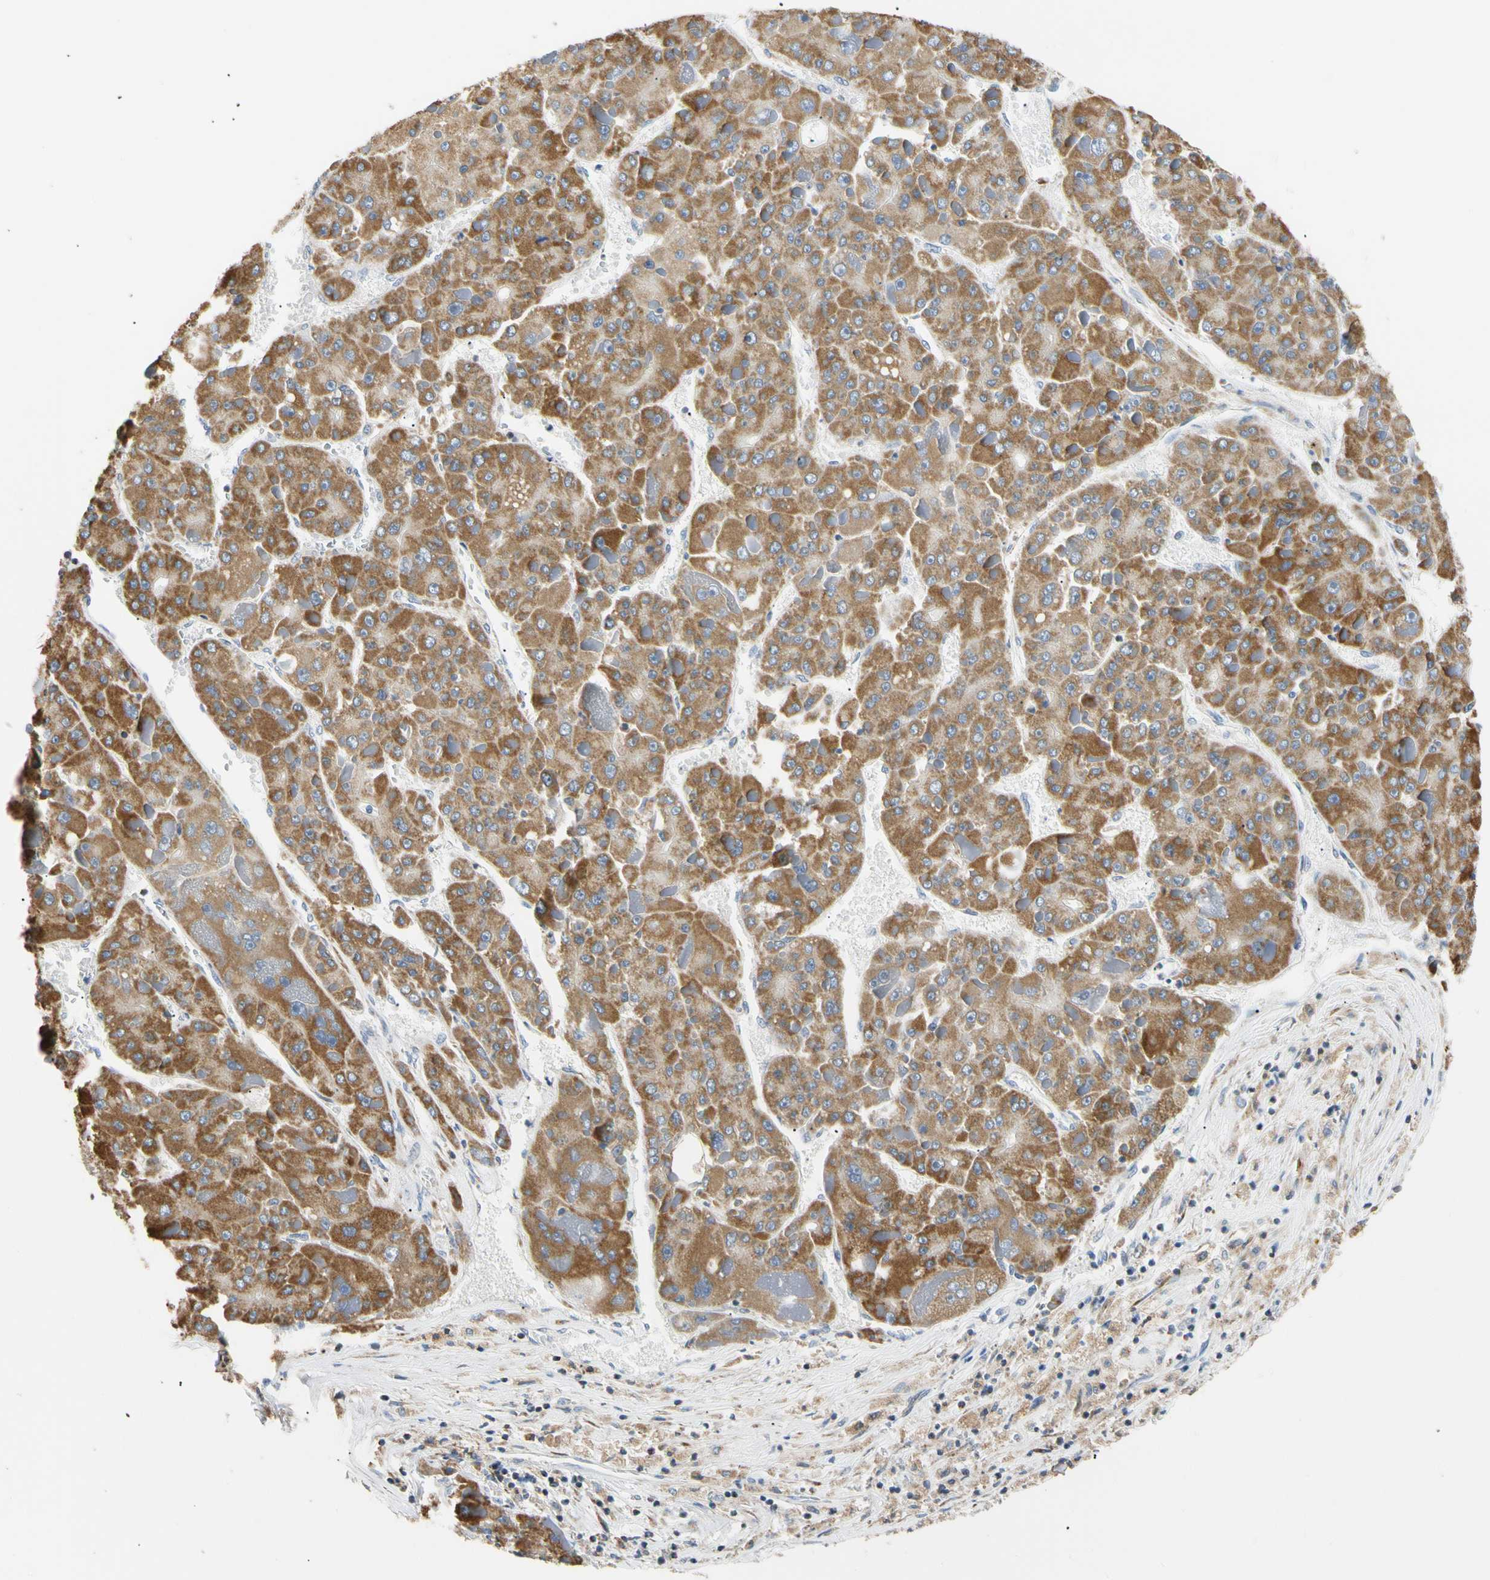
{"staining": {"intensity": "strong", "quantity": ">75%", "location": "cytoplasmic/membranous"}, "tissue": "liver cancer", "cell_type": "Tumor cells", "image_type": "cancer", "snomed": [{"axis": "morphology", "description": "Carcinoma, Hepatocellular, NOS"}, {"axis": "topography", "description": "Liver"}], "caption": "Liver hepatocellular carcinoma stained with DAB (3,3'-diaminobenzidine) IHC displays high levels of strong cytoplasmic/membranous positivity in approximately >75% of tumor cells.", "gene": "PLGRKT", "patient": {"sex": "female", "age": 73}}